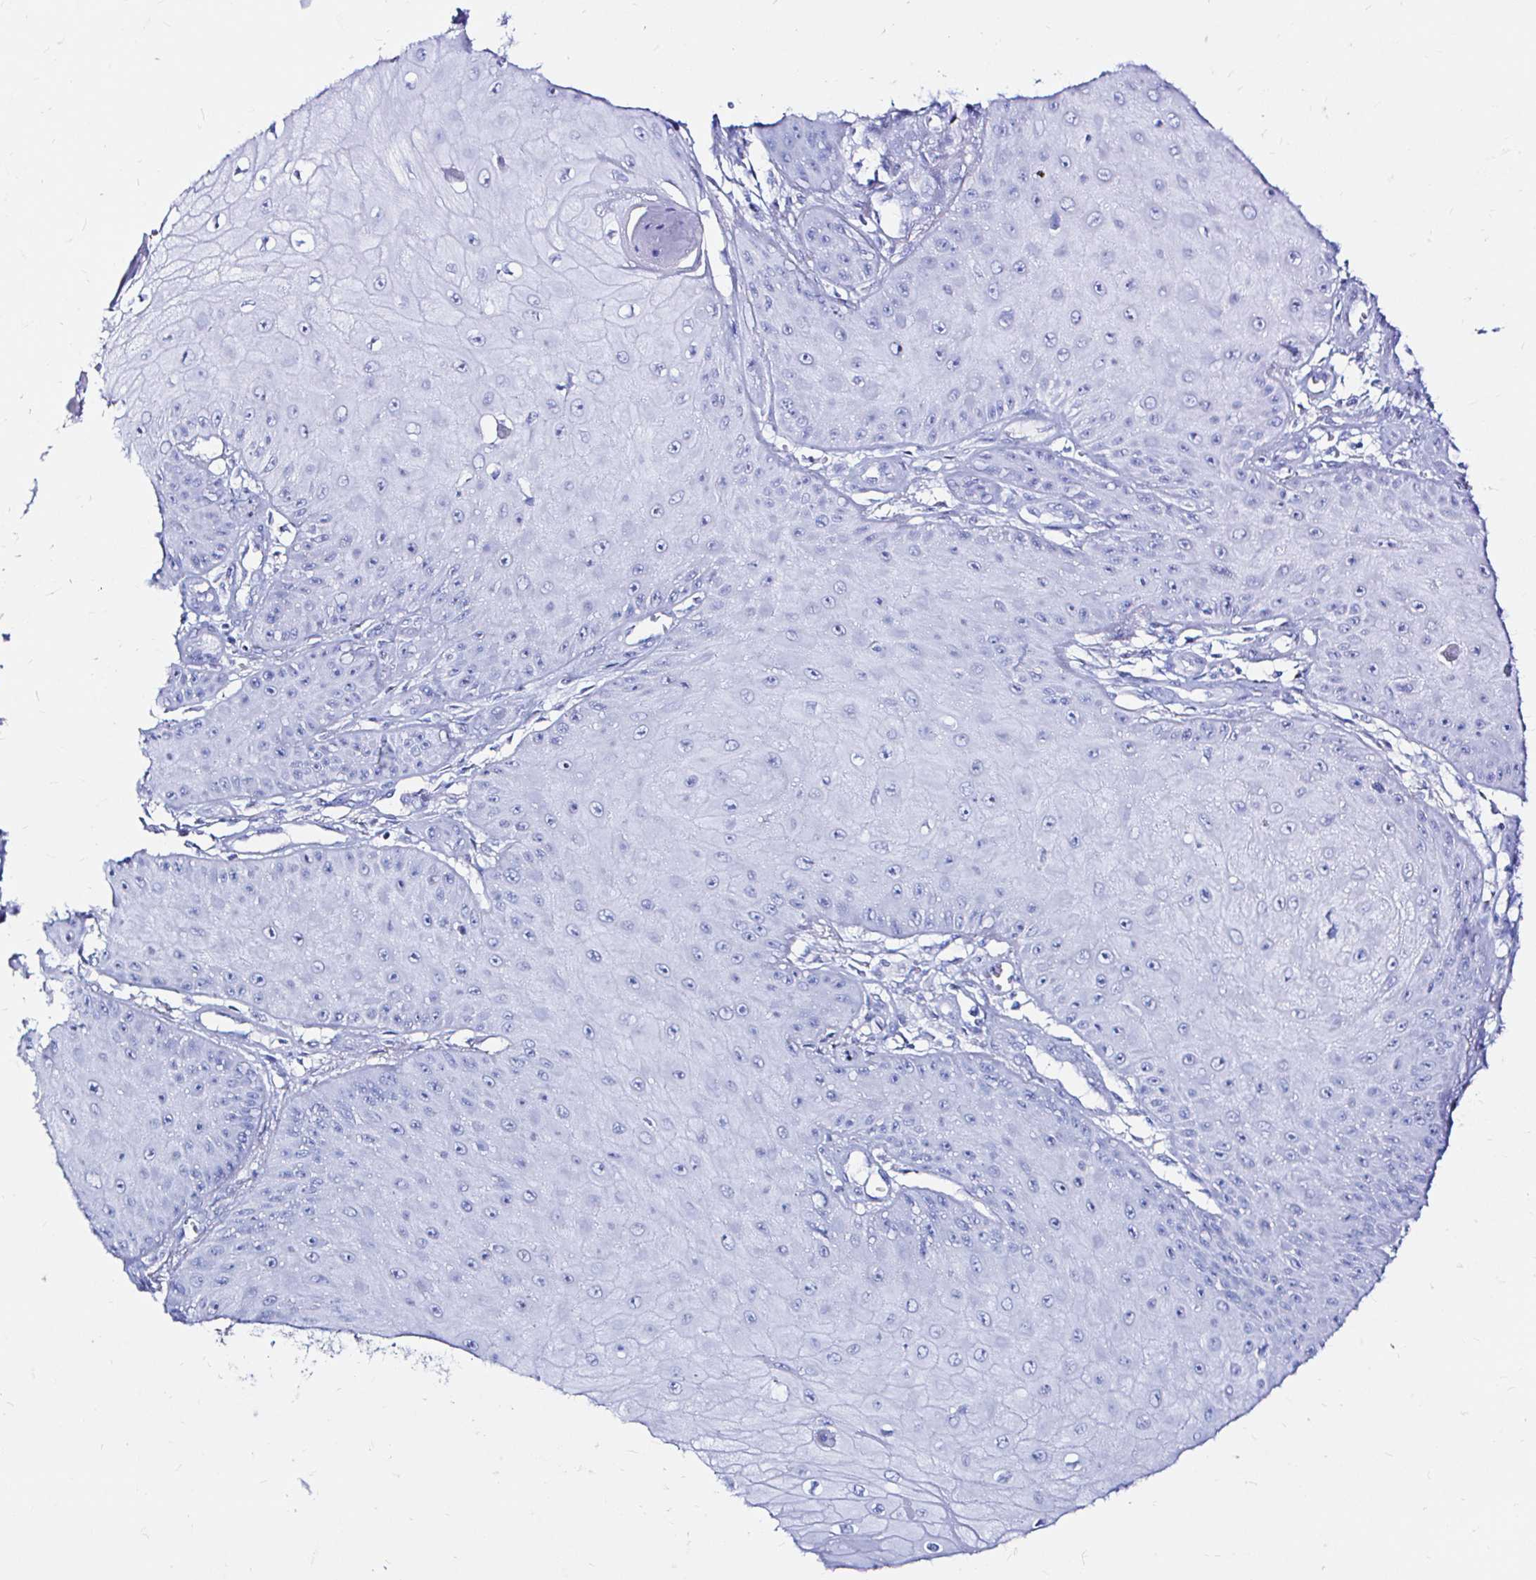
{"staining": {"intensity": "negative", "quantity": "none", "location": "none"}, "tissue": "skin cancer", "cell_type": "Tumor cells", "image_type": "cancer", "snomed": [{"axis": "morphology", "description": "Squamous cell carcinoma, NOS"}, {"axis": "topography", "description": "Skin"}], "caption": "DAB (3,3'-diaminobenzidine) immunohistochemical staining of human skin cancer (squamous cell carcinoma) displays no significant expression in tumor cells.", "gene": "ZNF432", "patient": {"sex": "male", "age": 70}}